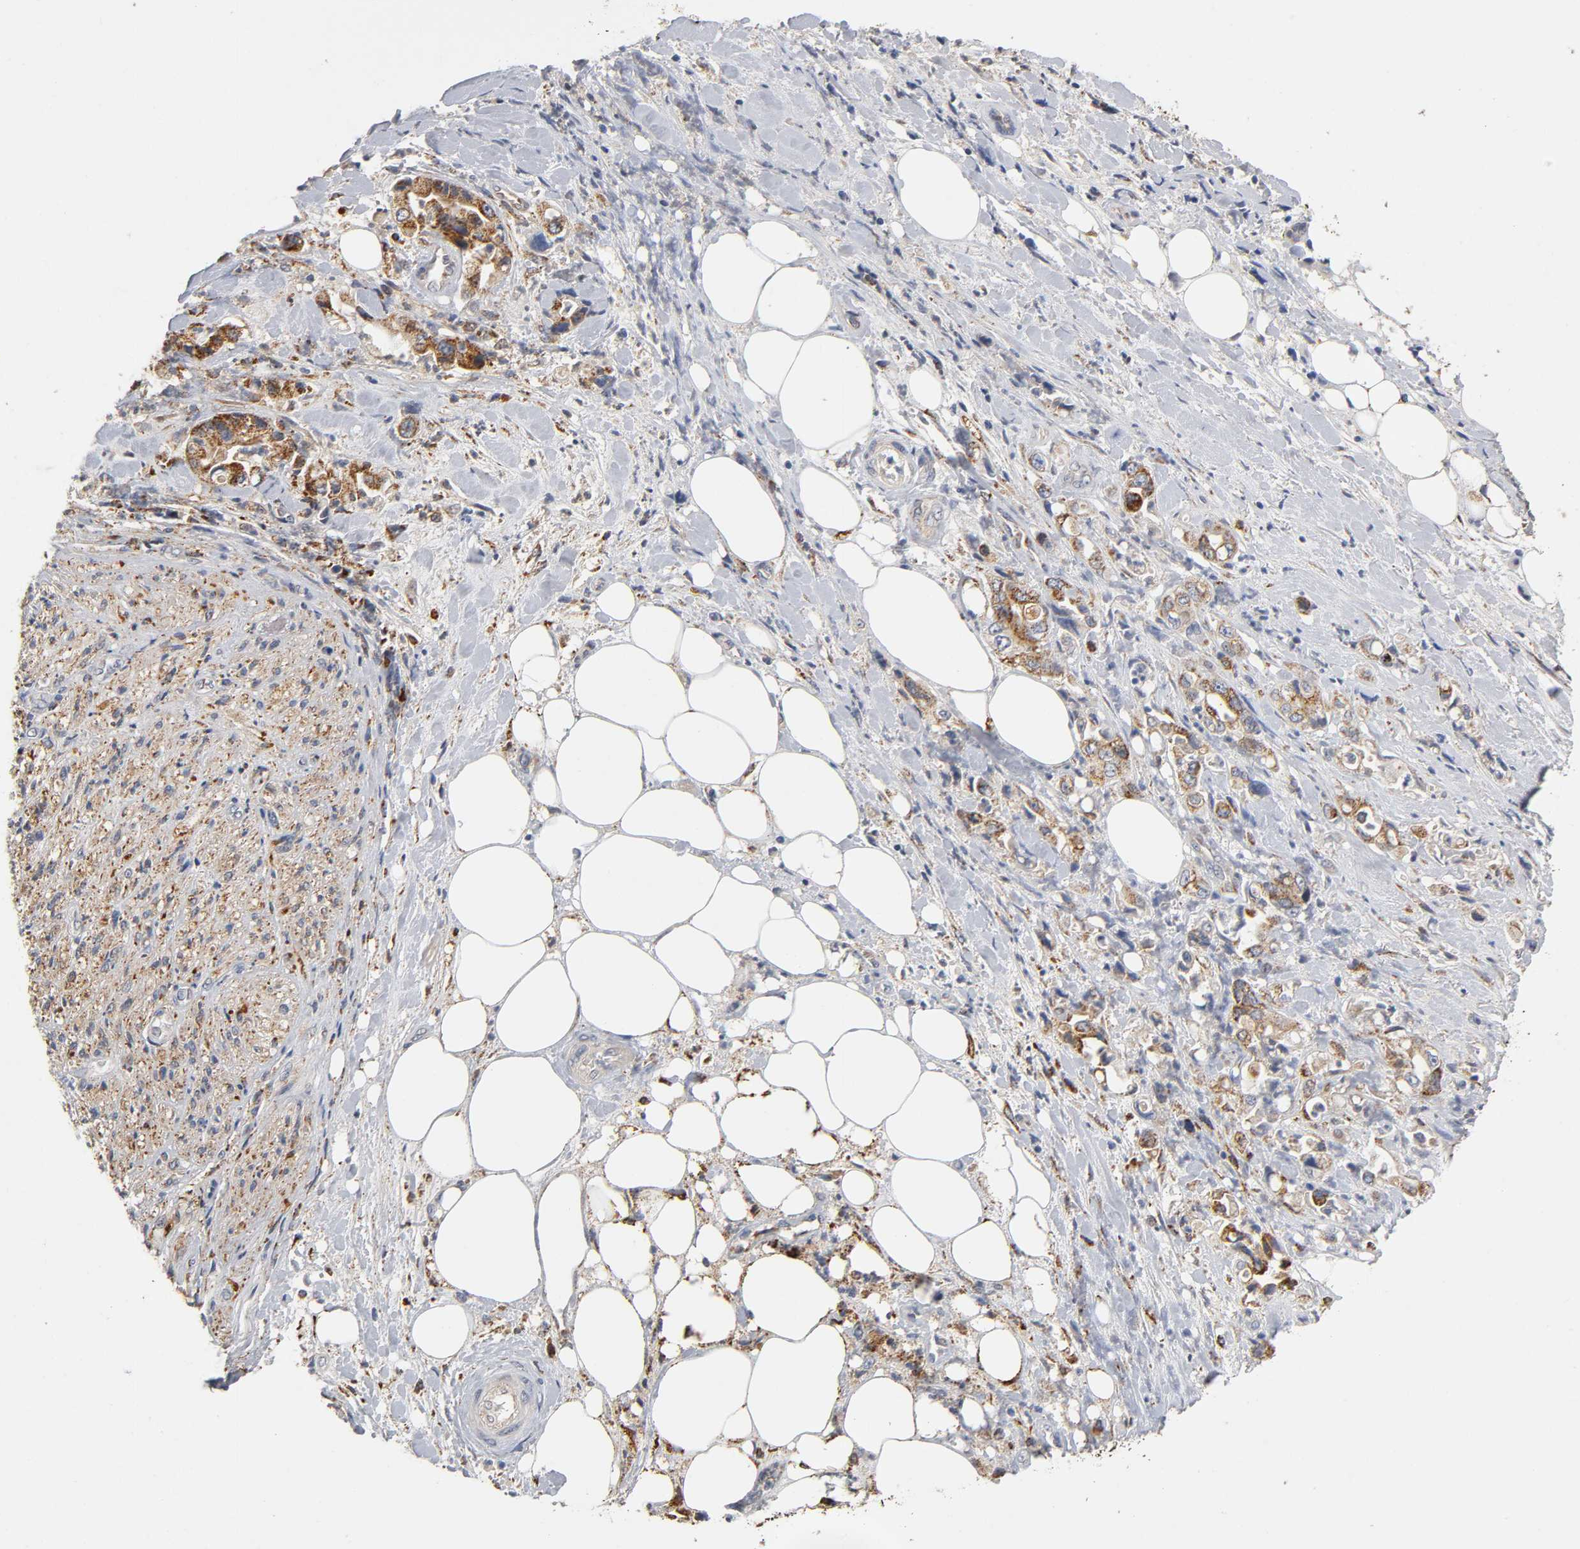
{"staining": {"intensity": "strong", "quantity": ">75%", "location": "cytoplasmic/membranous"}, "tissue": "pancreatic cancer", "cell_type": "Tumor cells", "image_type": "cancer", "snomed": [{"axis": "morphology", "description": "Adenocarcinoma, NOS"}, {"axis": "topography", "description": "Pancreas"}], "caption": "Immunohistochemistry (IHC) of pancreatic cancer (adenocarcinoma) shows high levels of strong cytoplasmic/membranous expression in approximately >75% of tumor cells. (DAB IHC with brightfield microscopy, high magnification).", "gene": "ISG15", "patient": {"sex": "male", "age": 70}}